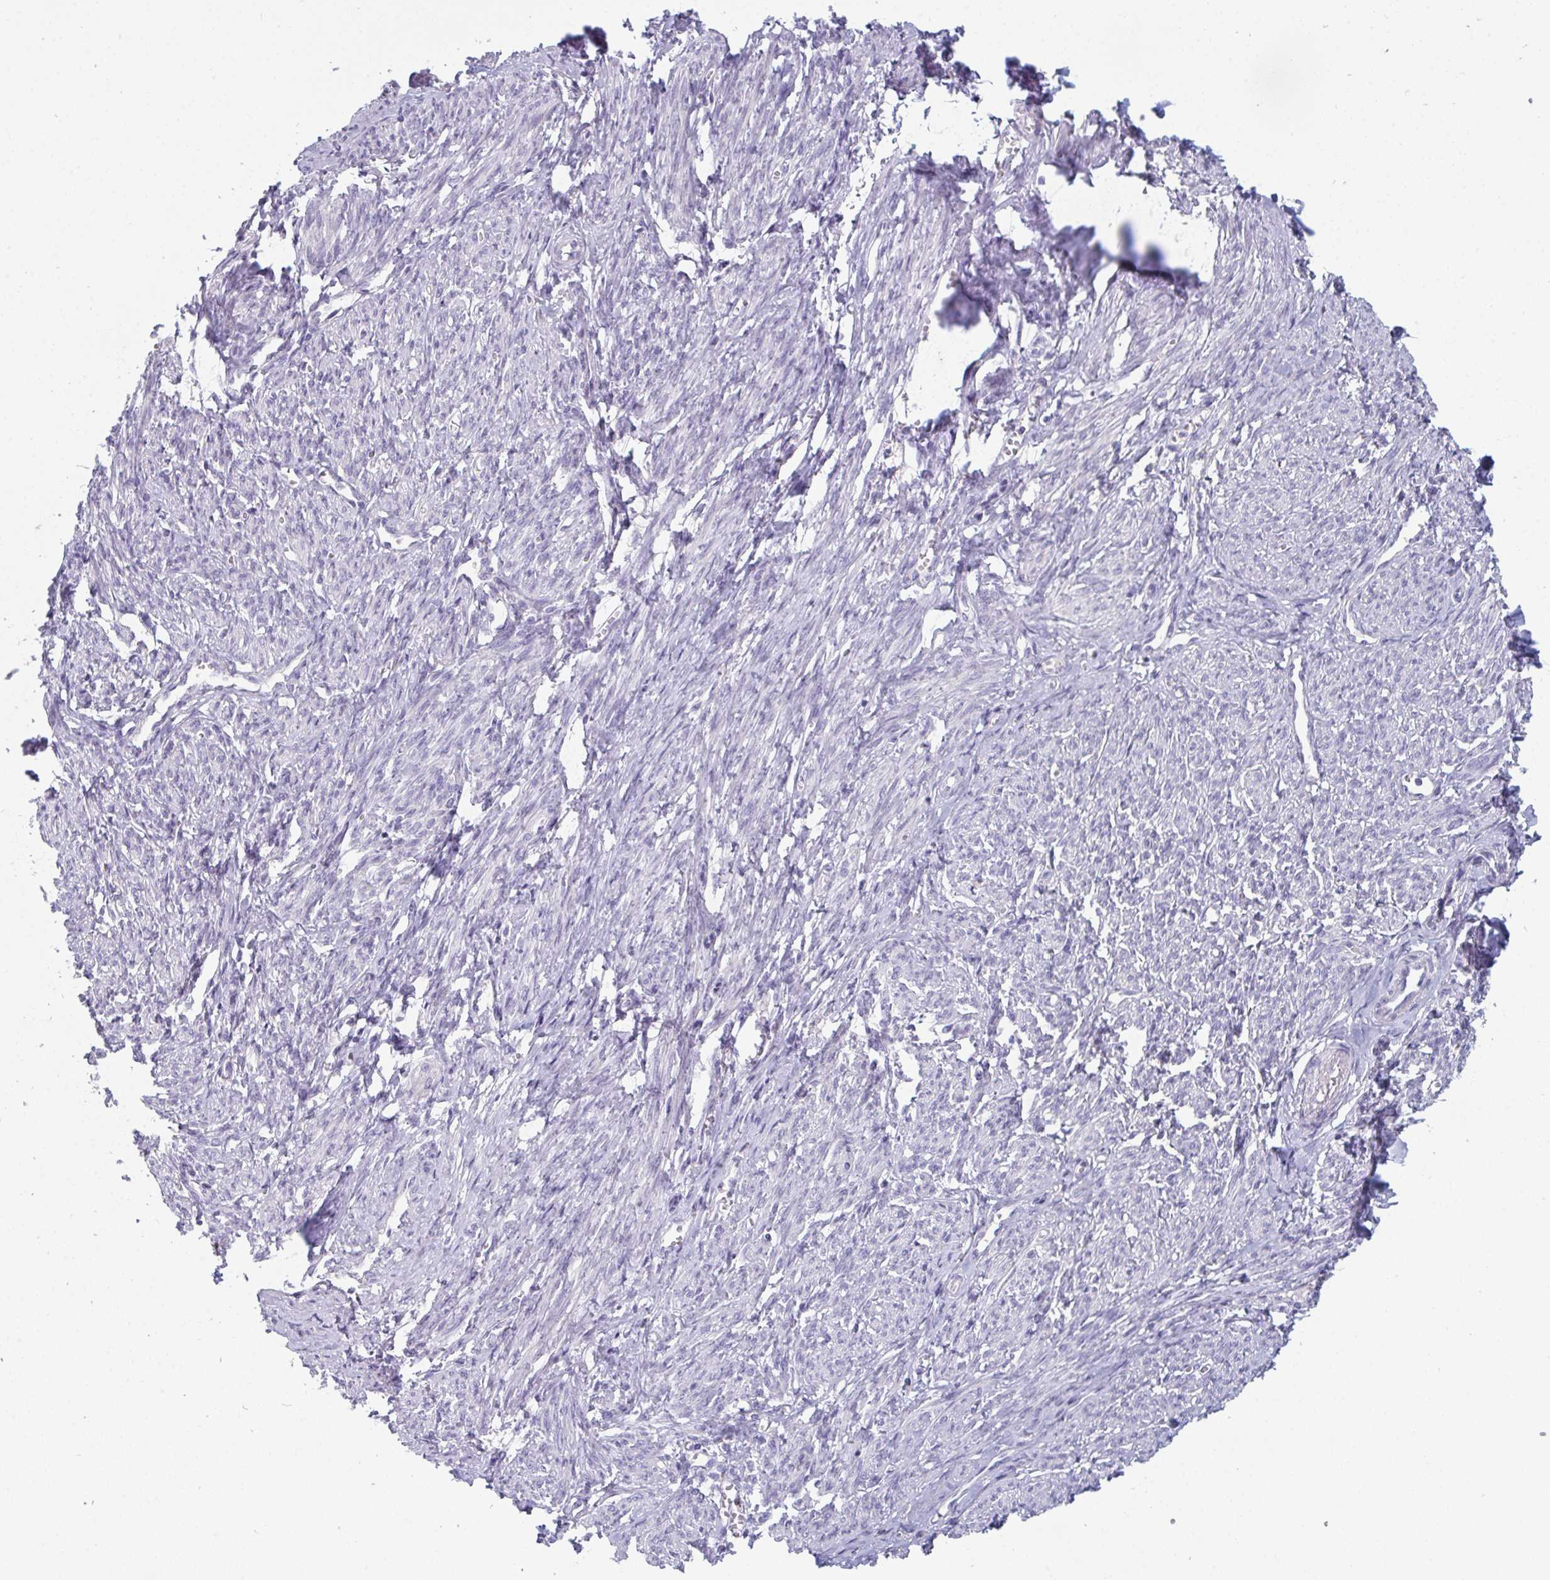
{"staining": {"intensity": "negative", "quantity": "none", "location": "none"}, "tissue": "smooth muscle", "cell_type": "Smooth muscle cells", "image_type": "normal", "snomed": [{"axis": "morphology", "description": "Normal tissue, NOS"}, {"axis": "topography", "description": "Smooth muscle"}], "caption": "IHC photomicrograph of normal smooth muscle stained for a protein (brown), which displays no staining in smooth muscle cells. The staining was performed using DAB (3,3'-diaminobenzidine) to visualize the protein expression in brown, while the nuclei were stained in blue with hematoxylin (Magnification: 20x).", "gene": "PTPRD", "patient": {"sex": "female", "age": 65}}